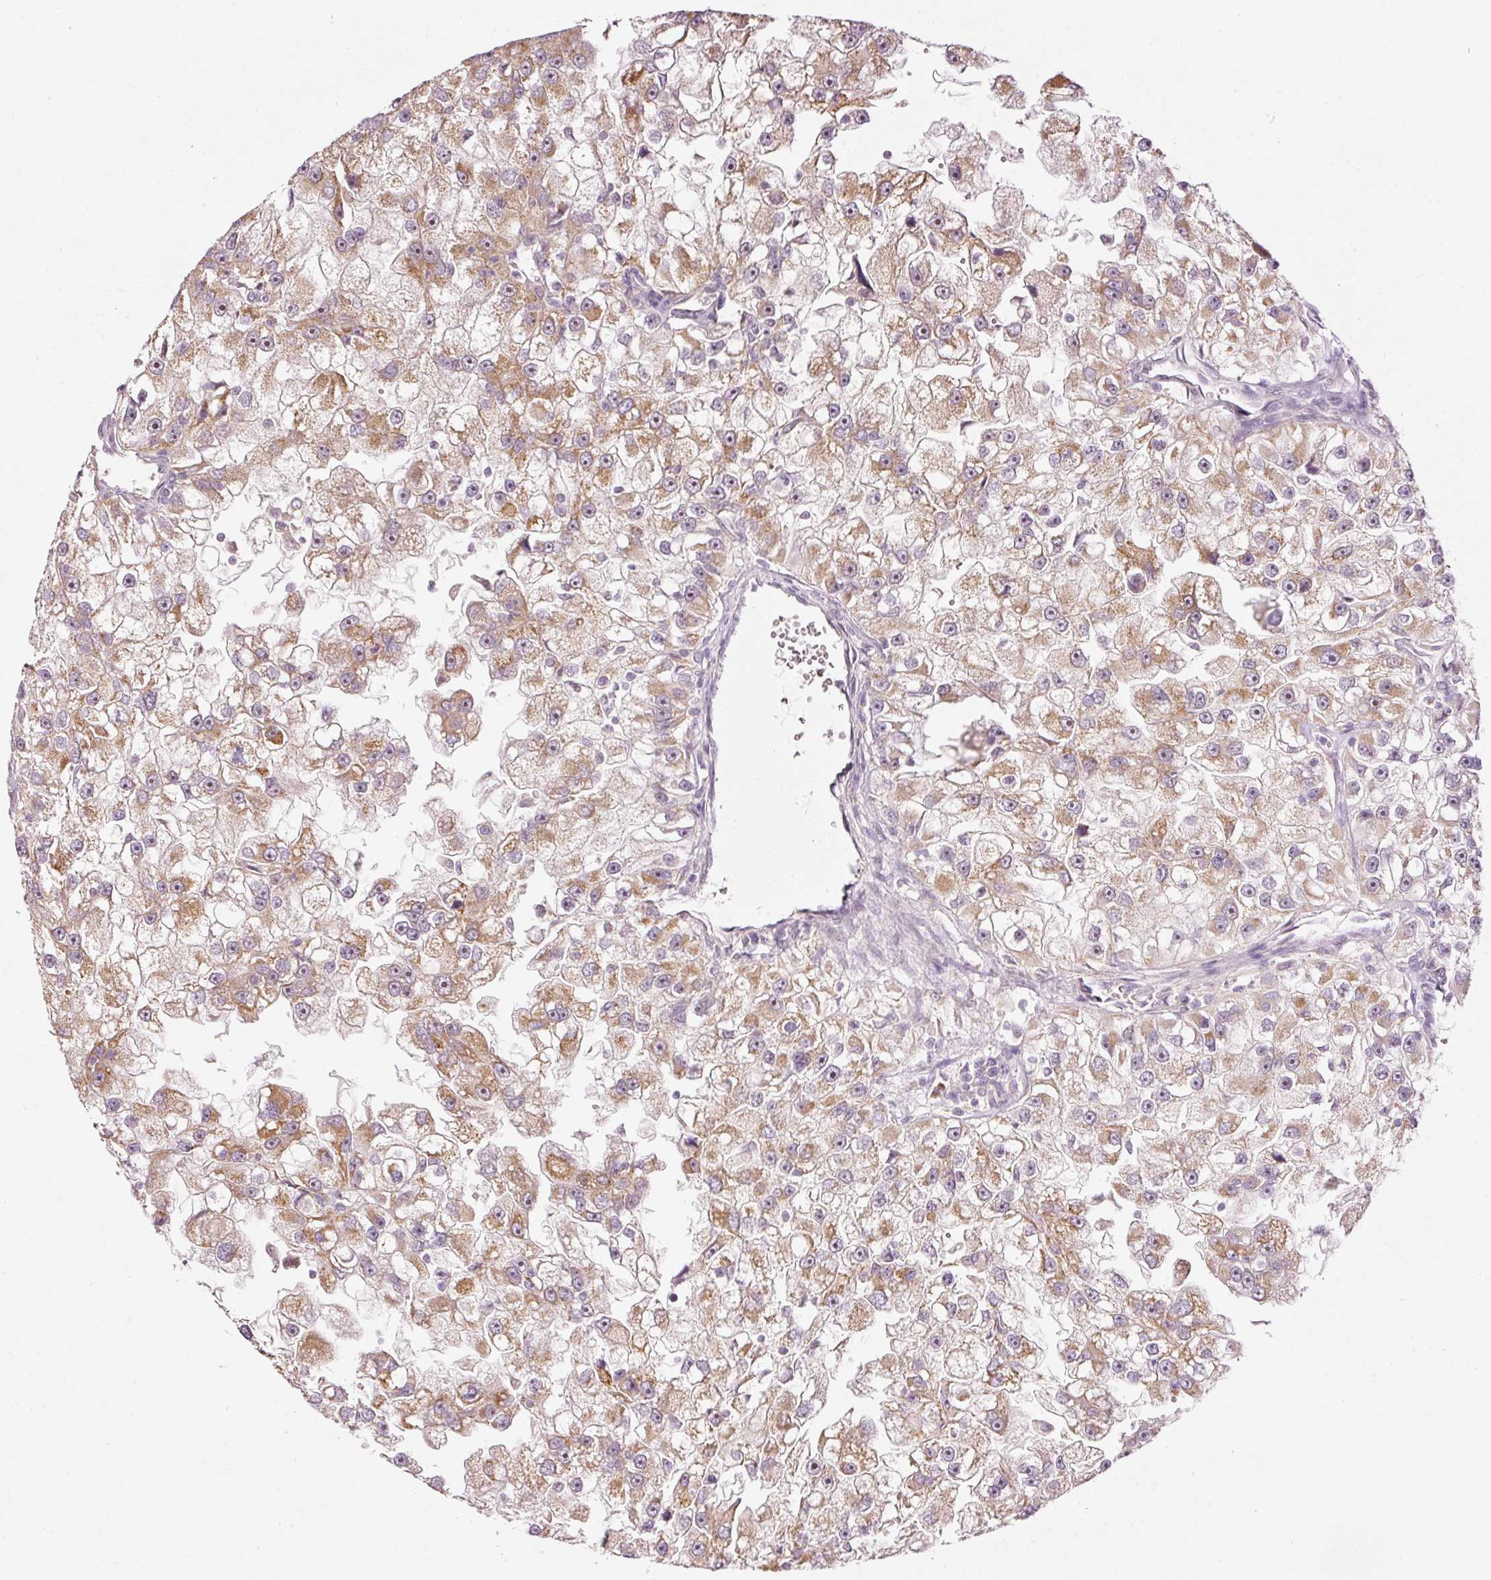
{"staining": {"intensity": "moderate", "quantity": ">75%", "location": "cytoplasmic/membranous"}, "tissue": "renal cancer", "cell_type": "Tumor cells", "image_type": "cancer", "snomed": [{"axis": "morphology", "description": "Adenocarcinoma, NOS"}, {"axis": "topography", "description": "Kidney"}], "caption": "Renal cancer (adenocarcinoma) was stained to show a protein in brown. There is medium levels of moderate cytoplasmic/membranous staining in about >75% of tumor cells. The protein of interest is shown in brown color, while the nuclei are stained blue.", "gene": "CDC20B", "patient": {"sex": "male", "age": 63}}